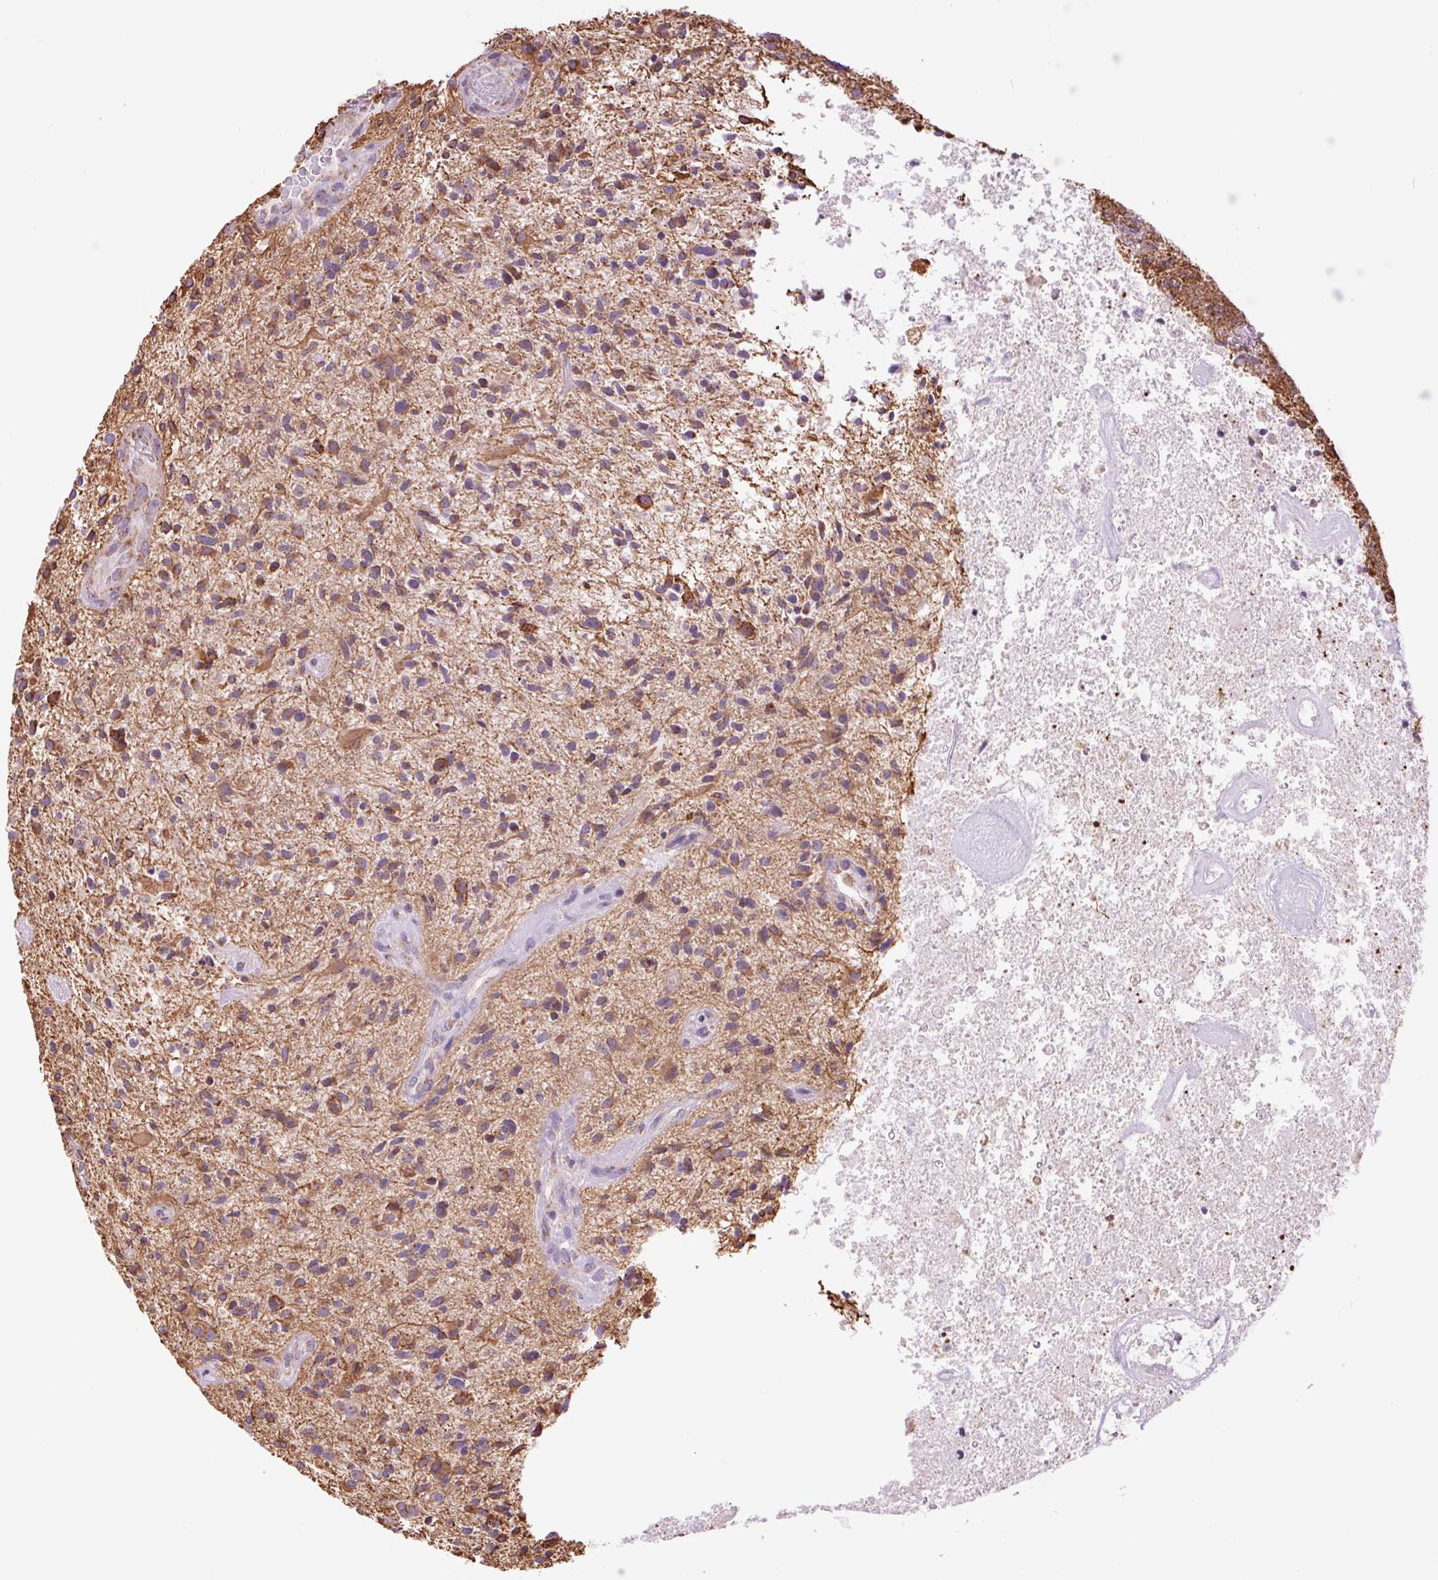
{"staining": {"intensity": "moderate", "quantity": "<25%", "location": "cytoplasmic/membranous"}, "tissue": "glioma", "cell_type": "Tumor cells", "image_type": "cancer", "snomed": [{"axis": "morphology", "description": "Glioma, malignant, High grade"}, {"axis": "topography", "description": "Brain"}], "caption": "Brown immunohistochemical staining in malignant glioma (high-grade) reveals moderate cytoplasmic/membranous expression in approximately <25% of tumor cells.", "gene": "ATP5PB", "patient": {"sex": "male", "age": 55}}